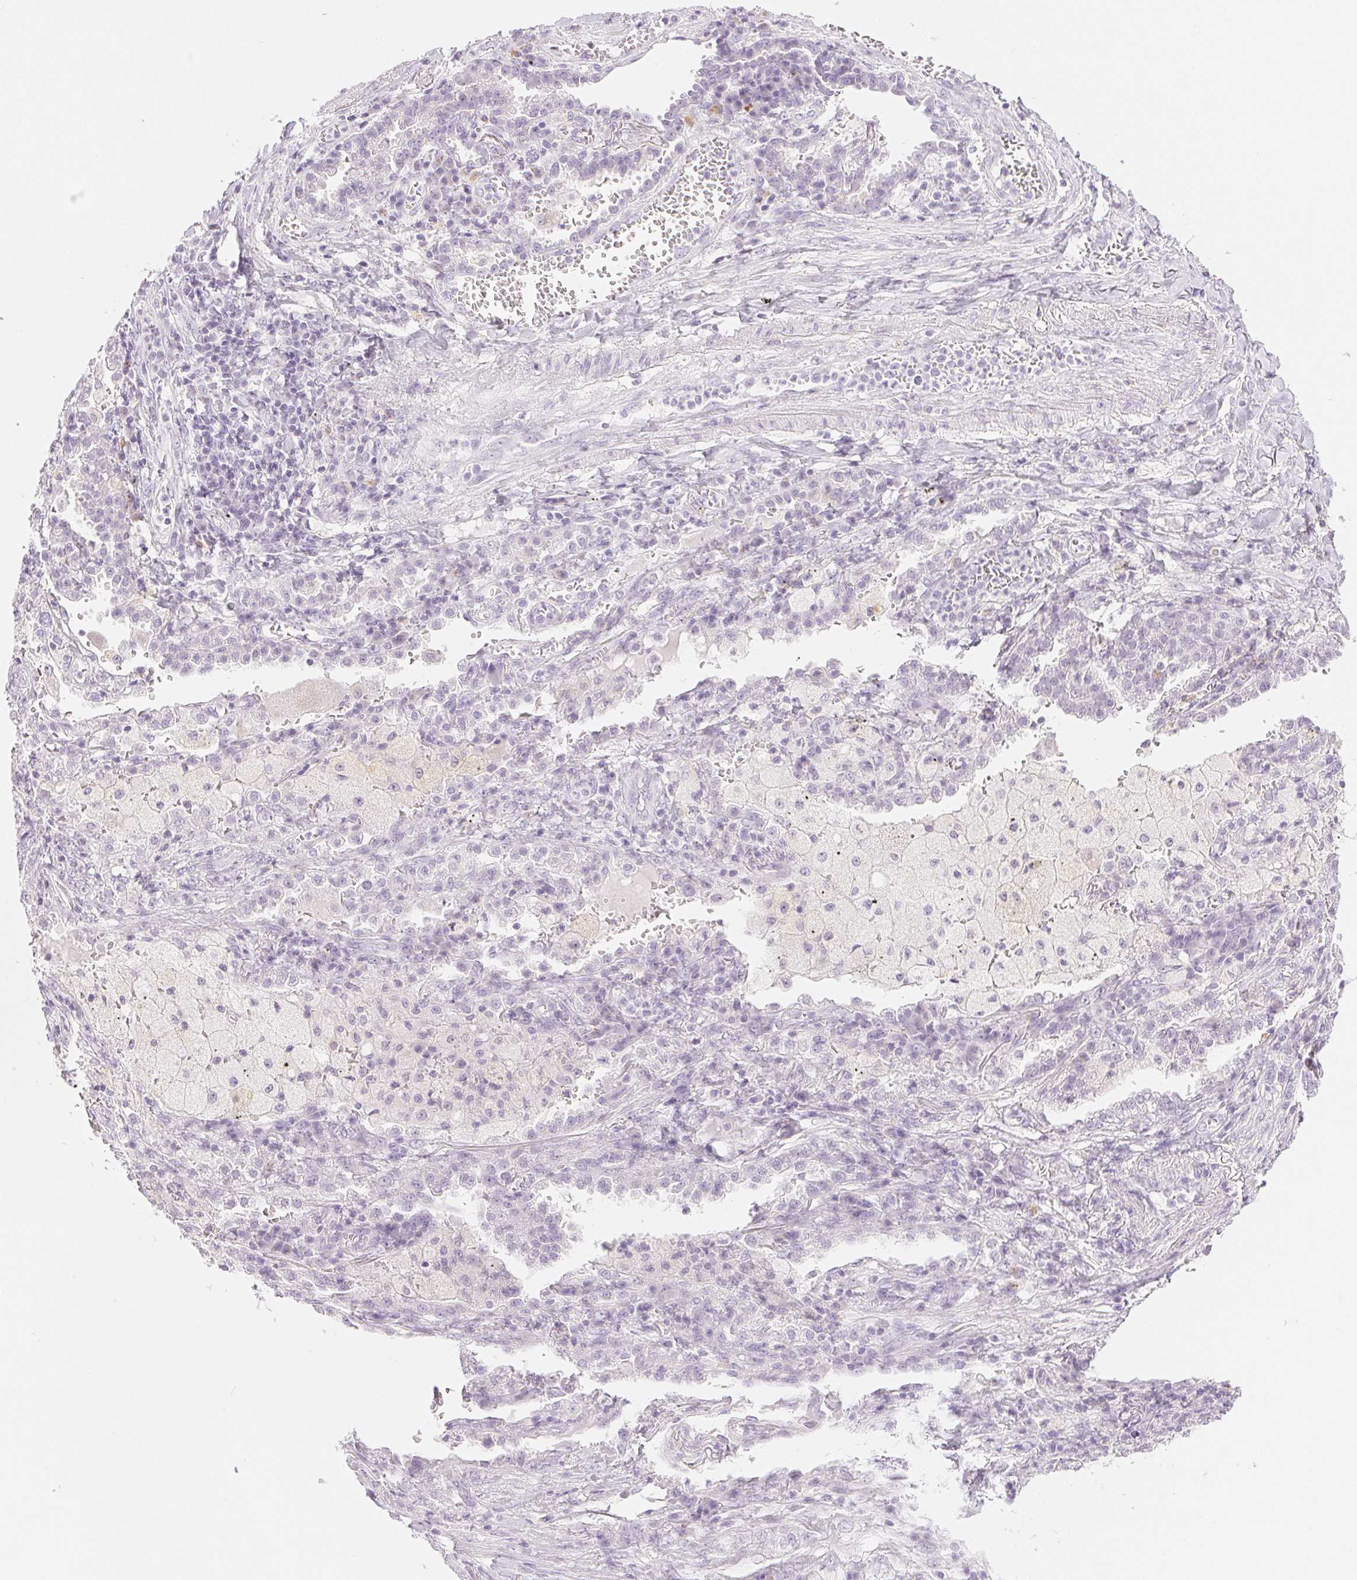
{"staining": {"intensity": "negative", "quantity": "none", "location": "none"}, "tissue": "lung cancer", "cell_type": "Tumor cells", "image_type": "cancer", "snomed": [{"axis": "morphology", "description": "Adenocarcinoma, NOS"}, {"axis": "topography", "description": "Lung"}], "caption": "The image reveals no staining of tumor cells in lung adenocarcinoma.", "gene": "SLC5A2", "patient": {"sex": "male", "age": 57}}